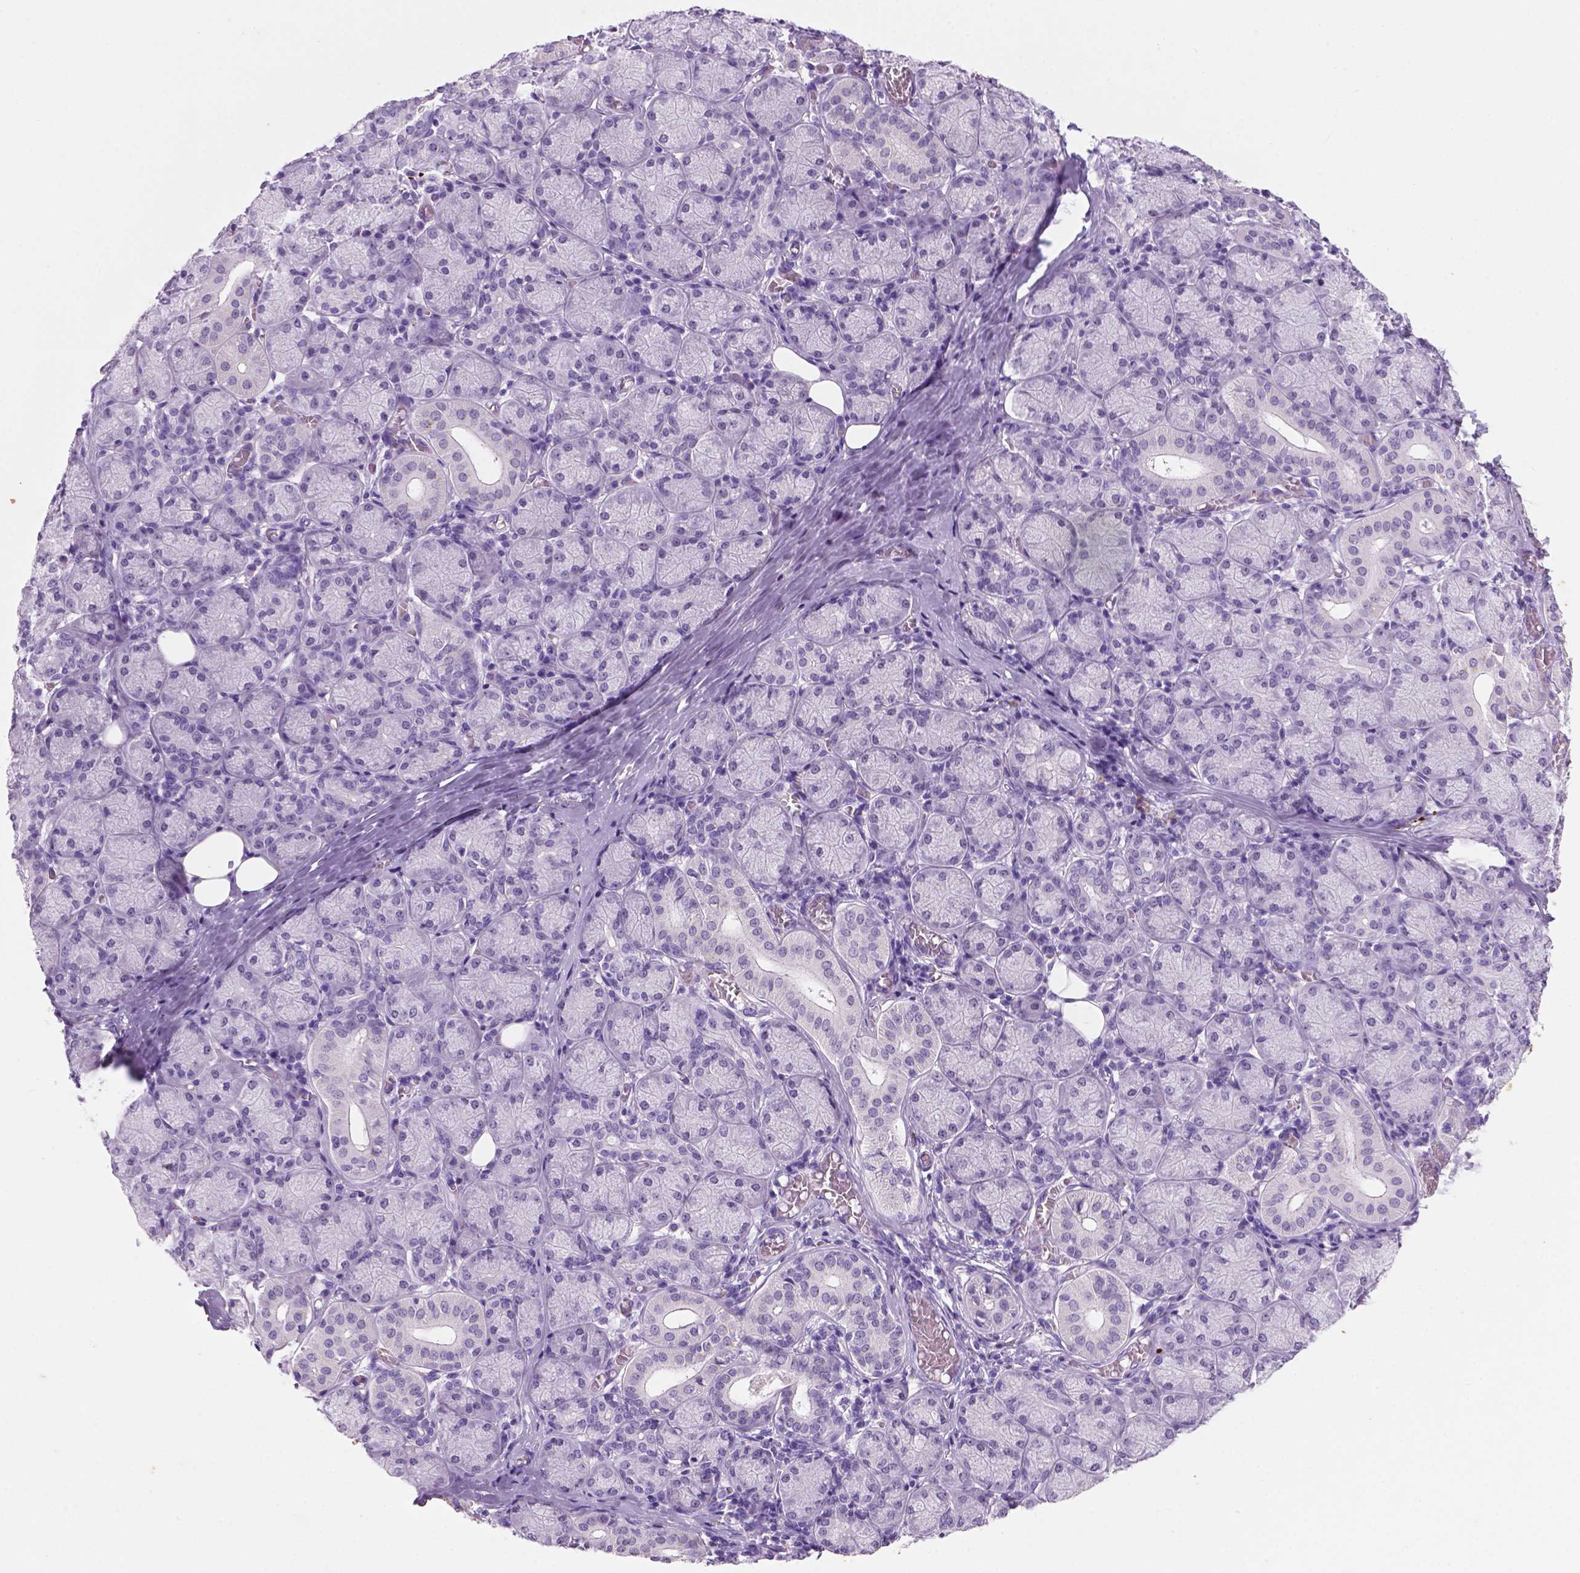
{"staining": {"intensity": "weak", "quantity": "<25%", "location": "nuclear"}, "tissue": "salivary gland", "cell_type": "Glandular cells", "image_type": "normal", "snomed": [{"axis": "morphology", "description": "Normal tissue, NOS"}, {"axis": "topography", "description": "Salivary gland"}, {"axis": "topography", "description": "Peripheral nerve tissue"}], "caption": "Immunohistochemical staining of unremarkable salivary gland exhibits no significant positivity in glandular cells.", "gene": "C18orf21", "patient": {"sex": "female", "age": 24}}